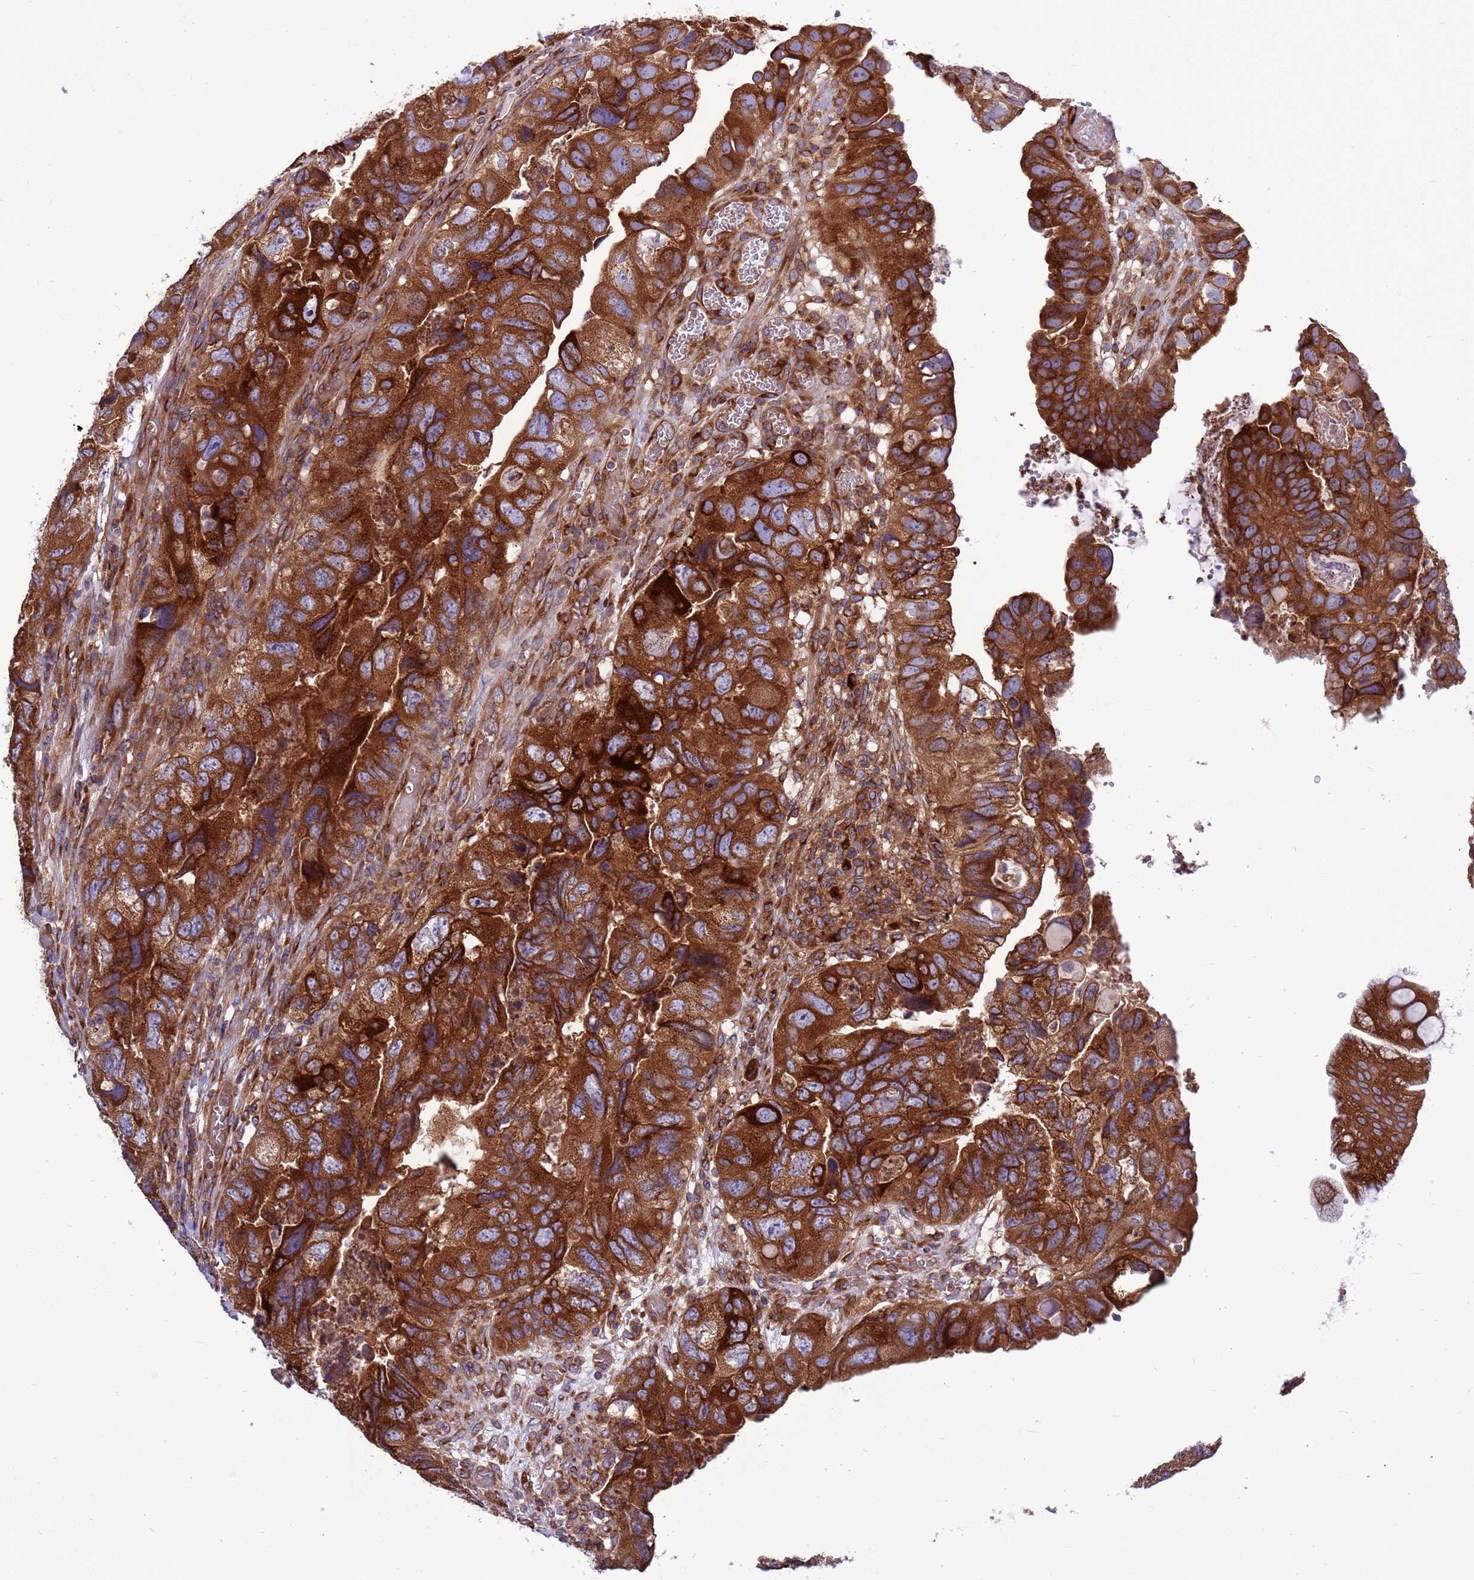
{"staining": {"intensity": "strong", "quantity": ">75%", "location": "cytoplasmic/membranous"}, "tissue": "colorectal cancer", "cell_type": "Tumor cells", "image_type": "cancer", "snomed": [{"axis": "morphology", "description": "Adenocarcinoma, NOS"}, {"axis": "topography", "description": "Rectum"}], "caption": "Protein expression analysis of colorectal cancer shows strong cytoplasmic/membranous expression in approximately >75% of tumor cells.", "gene": "ZC3HAV1", "patient": {"sex": "male", "age": 63}}